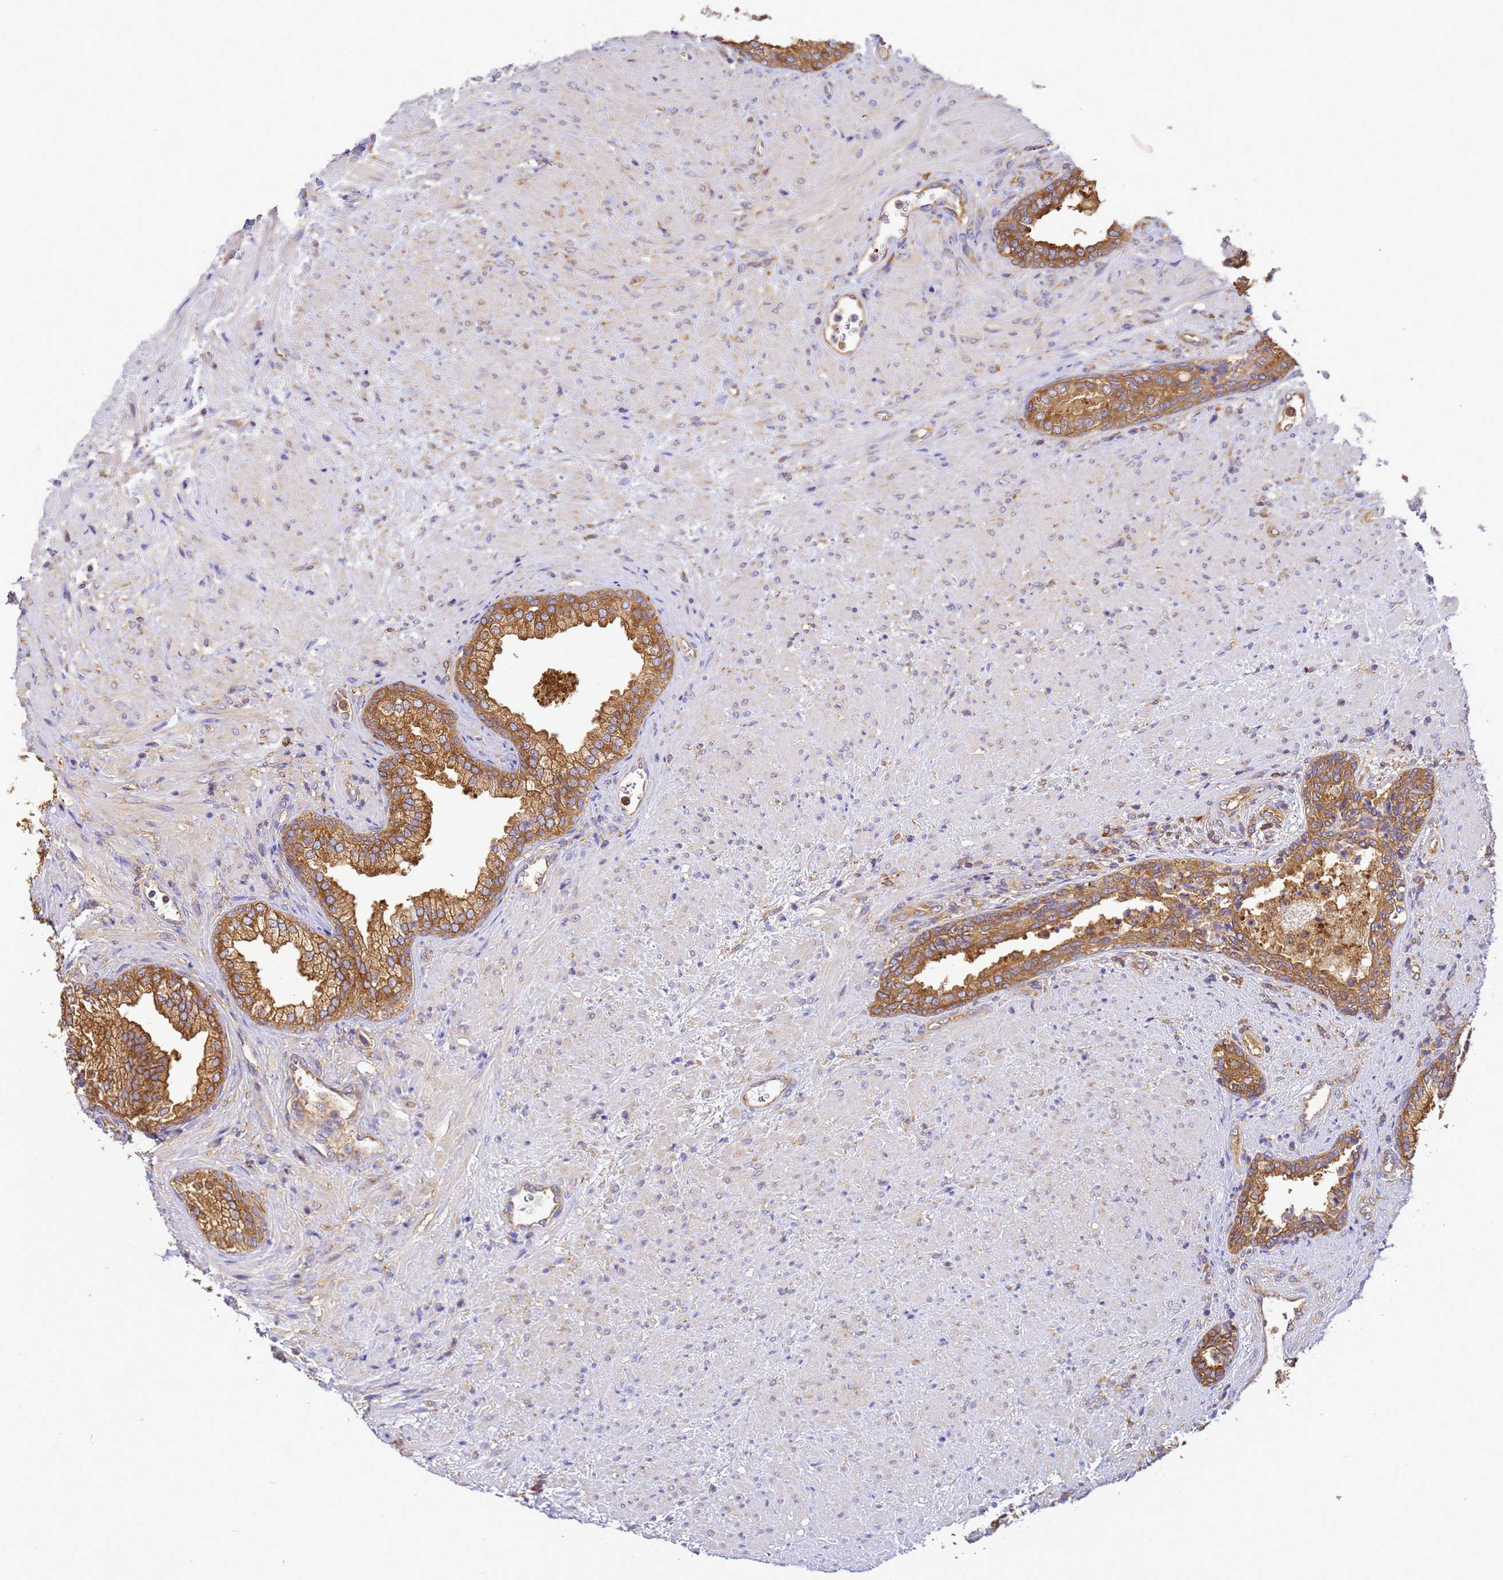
{"staining": {"intensity": "moderate", "quantity": ">75%", "location": "cytoplasmic/membranous"}, "tissue": "prostate", "cell_type": "Glandular cells", "image_type": "normal", "snomed": [{"axis": "morphology", "description": "Normal tissue, NOS"}, {"axis": "topography", "description": "Prostate"}], "caption": "A high-resolution histopathology image shows IHC staining of unremarkable prostate, which shows moderate cytoplasmic/membranous staining in about >75% of glandular cells.", "gene": "NARS1", "patient": {"sex": "male", "age": 76}}